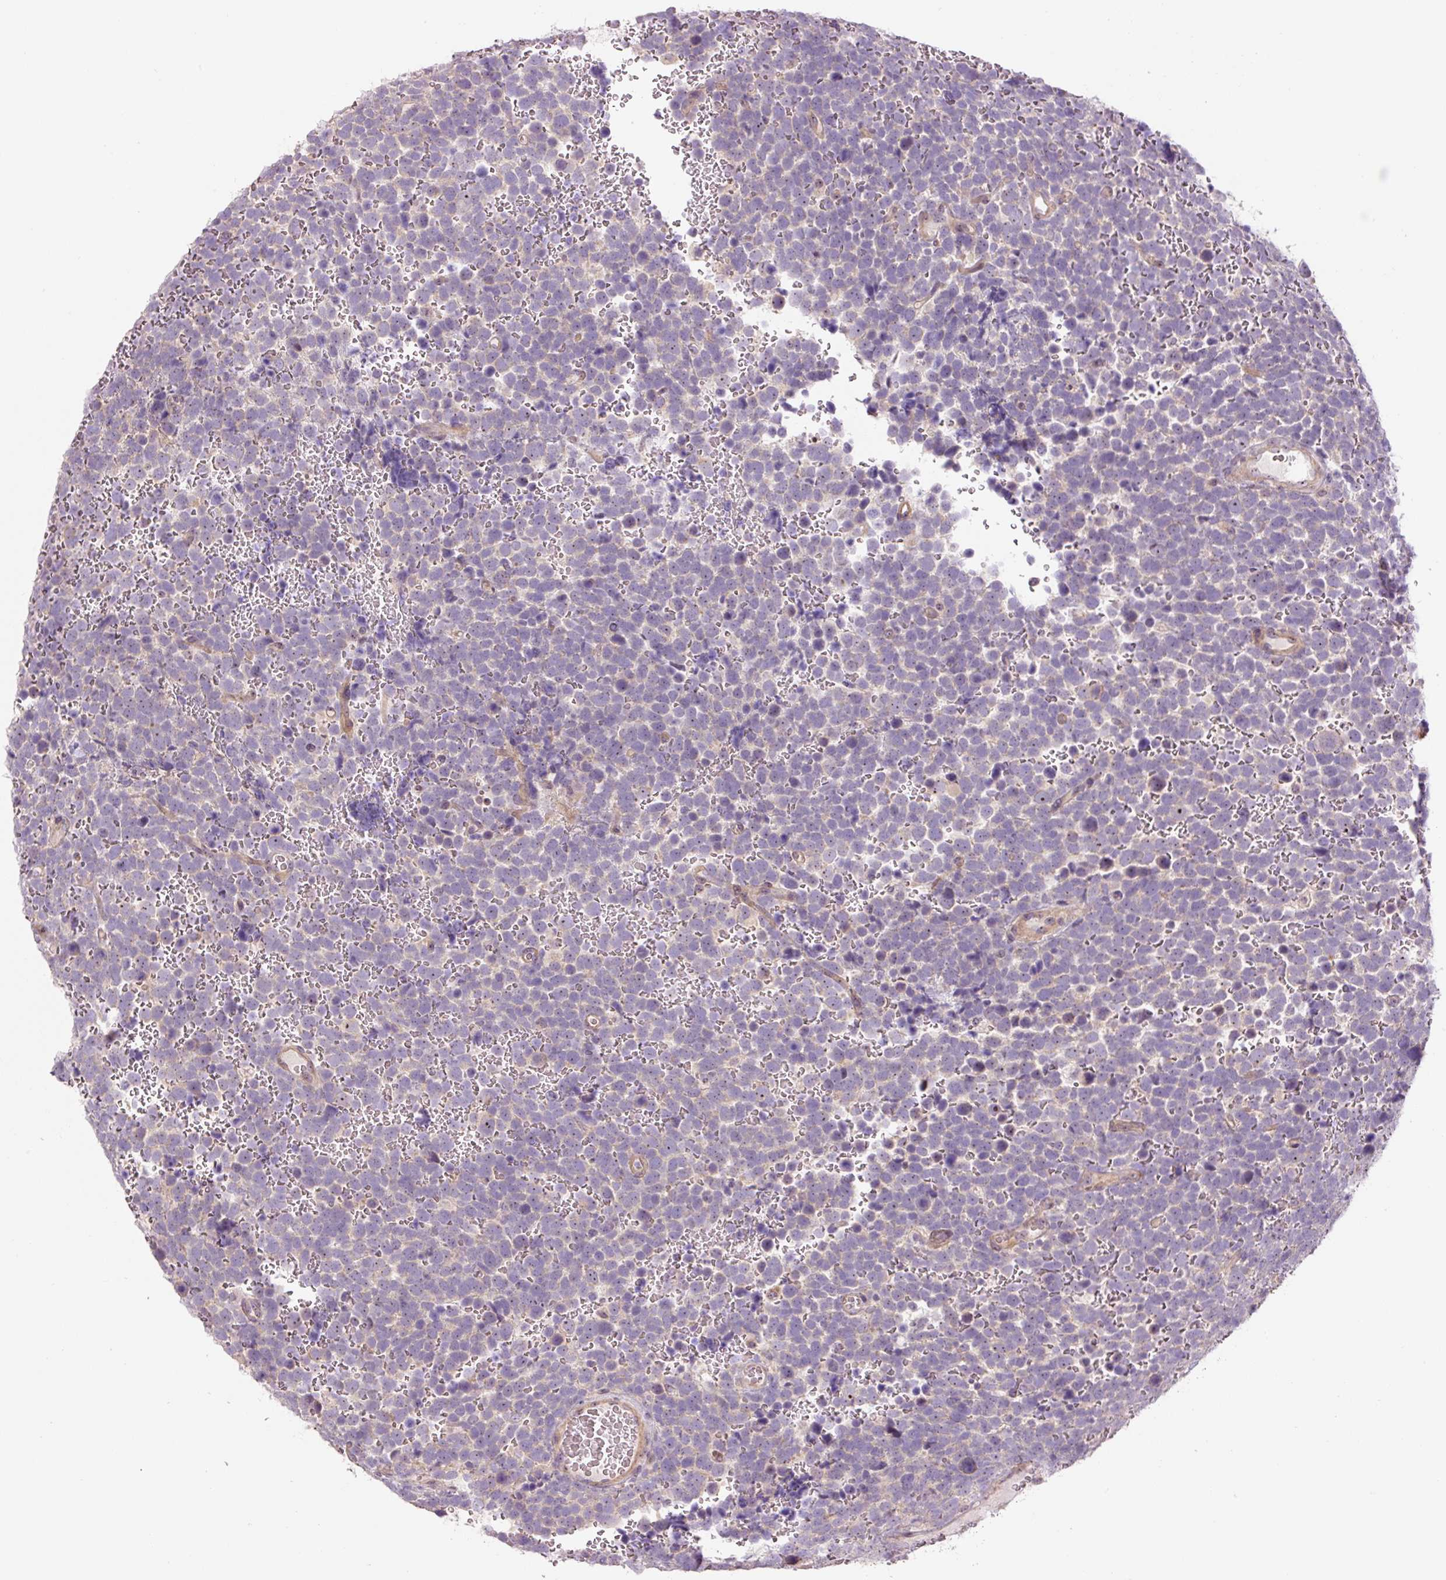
{"staining": {"intensity": "negative", "quantity": "none", "location": "none"}, "tissue": "urothelial cancer", "cell_type": "Tumor cells", "image_type": "cancer", "snomed": [{"axis": "morphology", "description": "Urothelial carcinoma, High grade"}, {"axis": "topography", "description": "Urinary bladder"}], "caption": "Histopathology image shows no significant protein staining in tumor cells of urothelial carcinoma (high-grade). (DAB (3,3'-diaminobenzidine) IHC, high magnification).", "gene": "TMEM151B", "patient": {"sex": "female", "age": 82}}